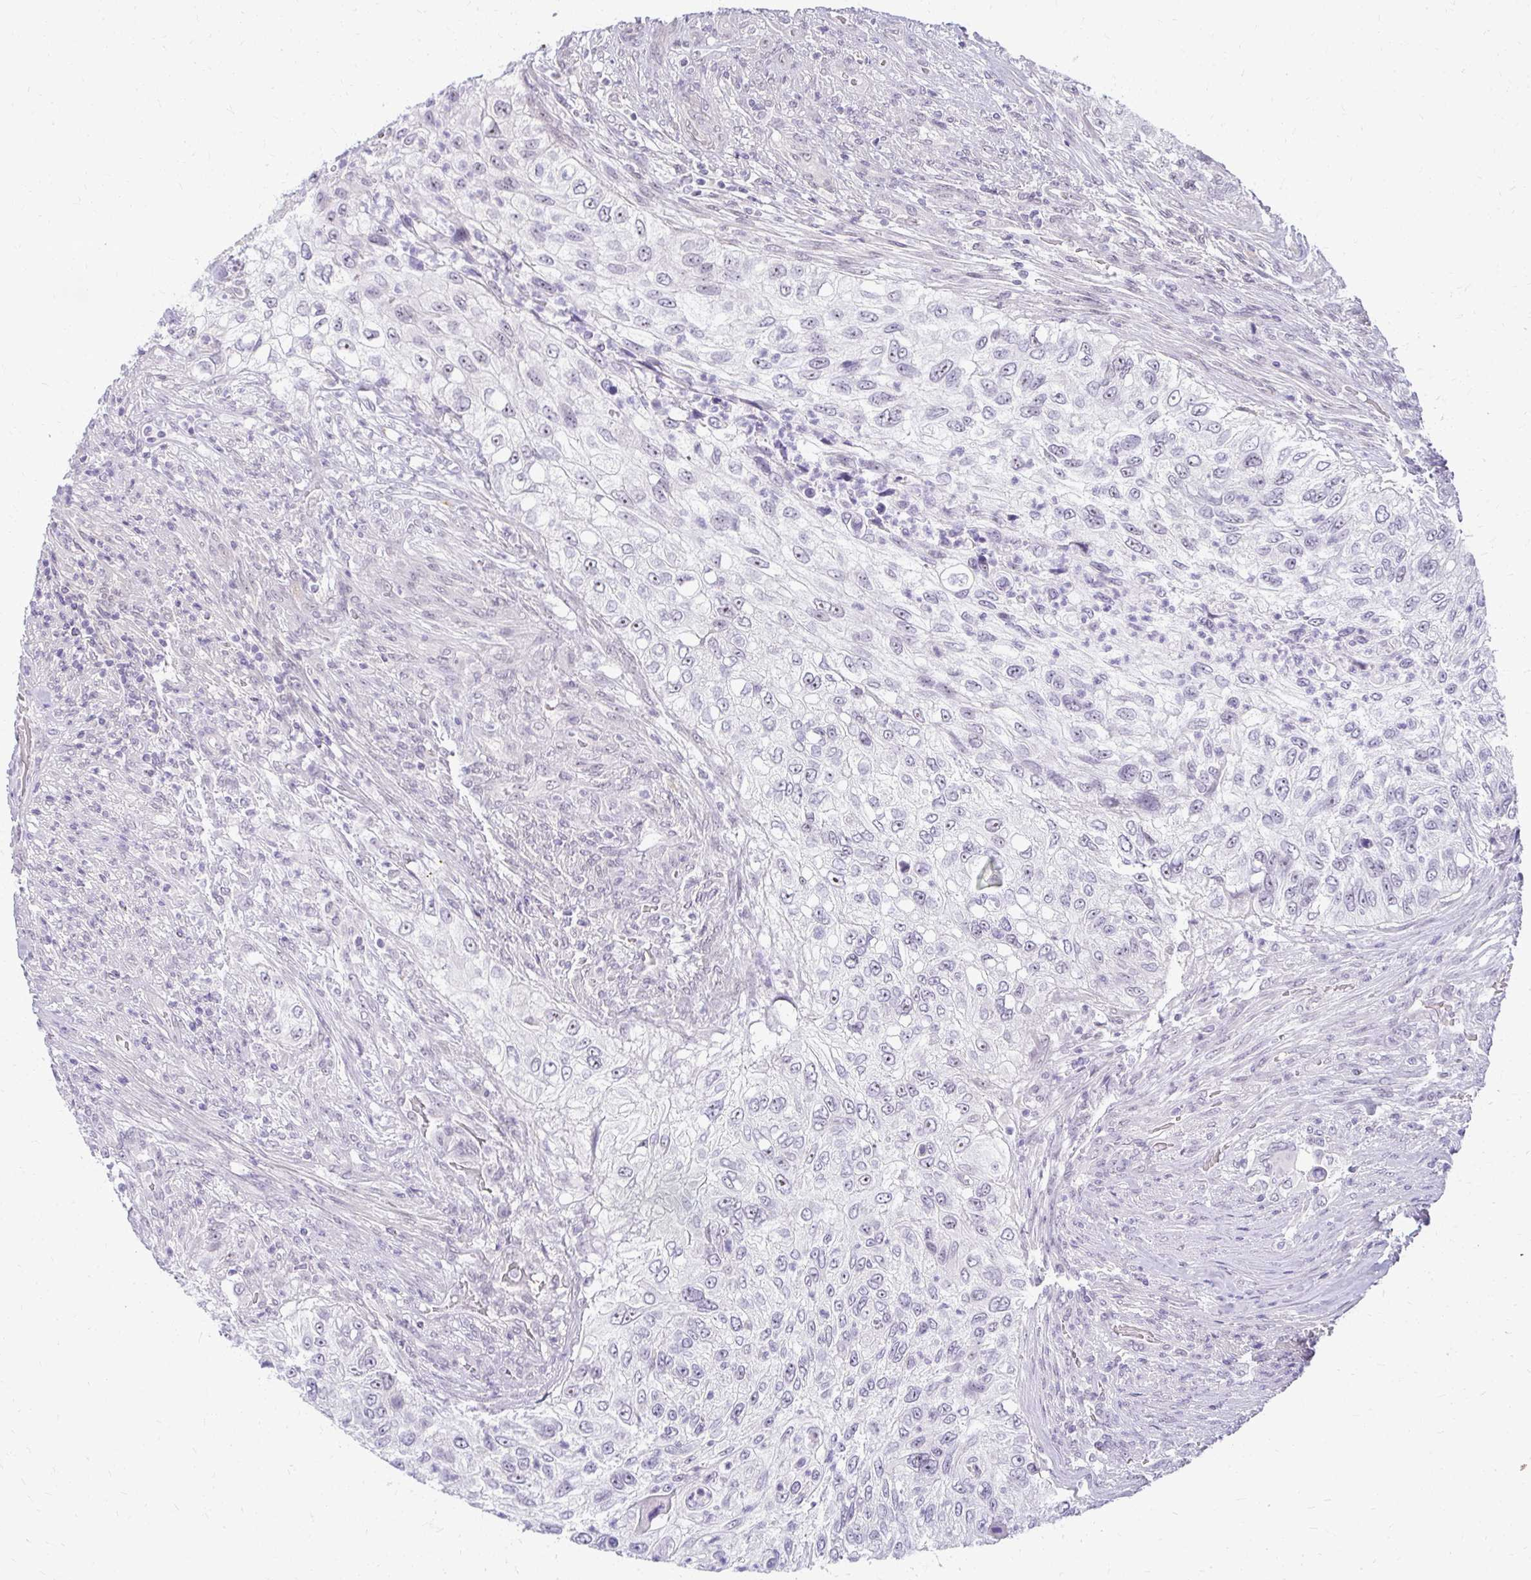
{"staining": {"intensity": "negative", "quantity": "none", "location": "none"}, "tissue": "urothelial cancer", "cell_type": "Tumor cells", "image_type": "cancer", "snomed": [{"axis": "morphology", "description": "Urothelial carcinoma, High grade"}, {"axis": "topography", "description": "Urinary bladder"}], "caption": "Urothelial carcinoma (high-grade) was stained to show a protein in brown. There is no significant positivity in tumor cells.", "gene": "TEX33", "patient": {"sex": "female", "age": 60}}